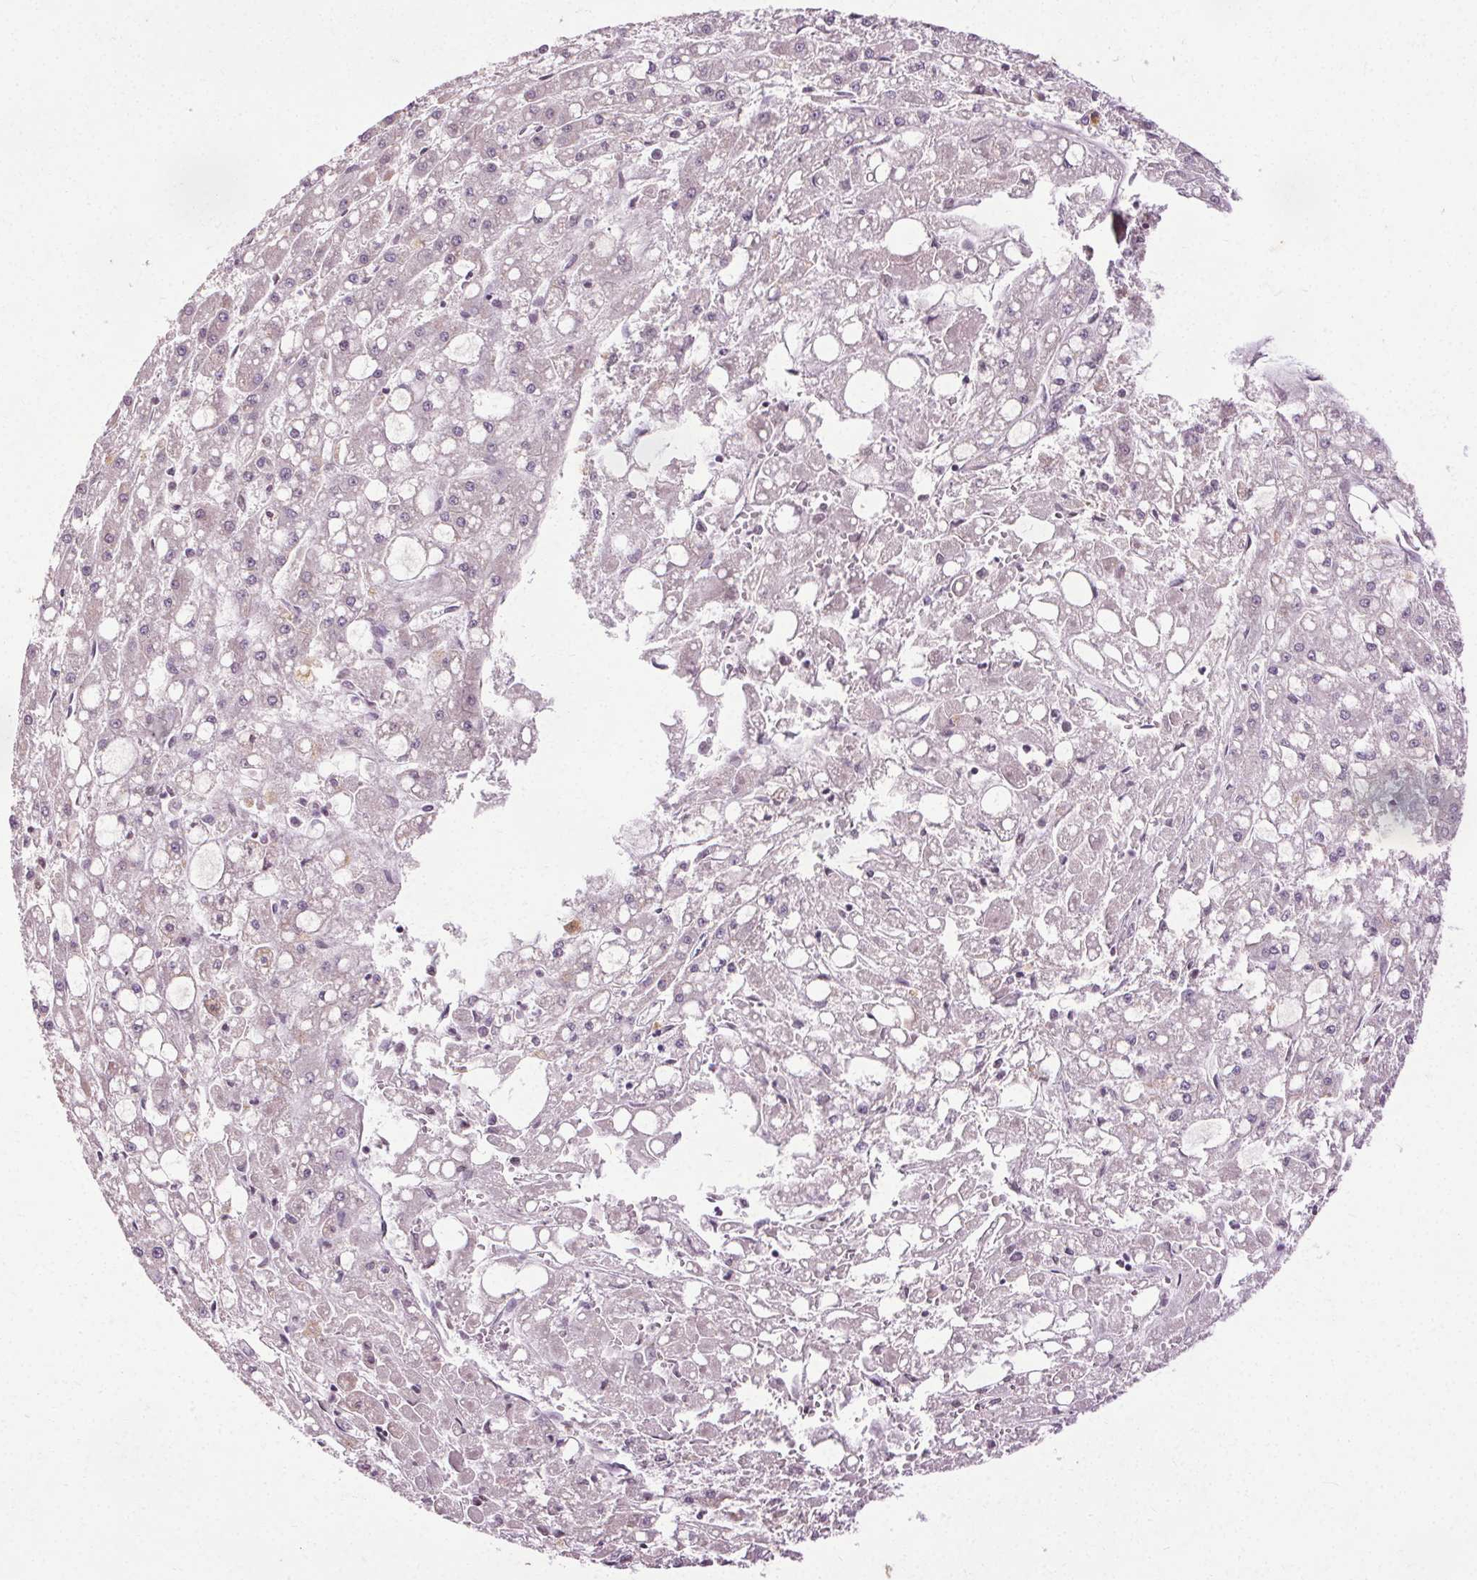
{"staining": {"intensity": "negative", "quantity": "none", "location": "none"}, "tissue": "liver cancer", "cell_type": "Tumor cells", "image_type": "cancer", "snomed": [{"axis": "morphology", "description": "Carcinoma, Hepatocellular, NOS"}, {"axis": "topography", "description": "Liver"}], "caption": "The image reveals no staining of tumor cells in liver cancer (hepatocellular carcinoma).", "gene": "MED6", "patient": {"sex": "male", "age": 67}}